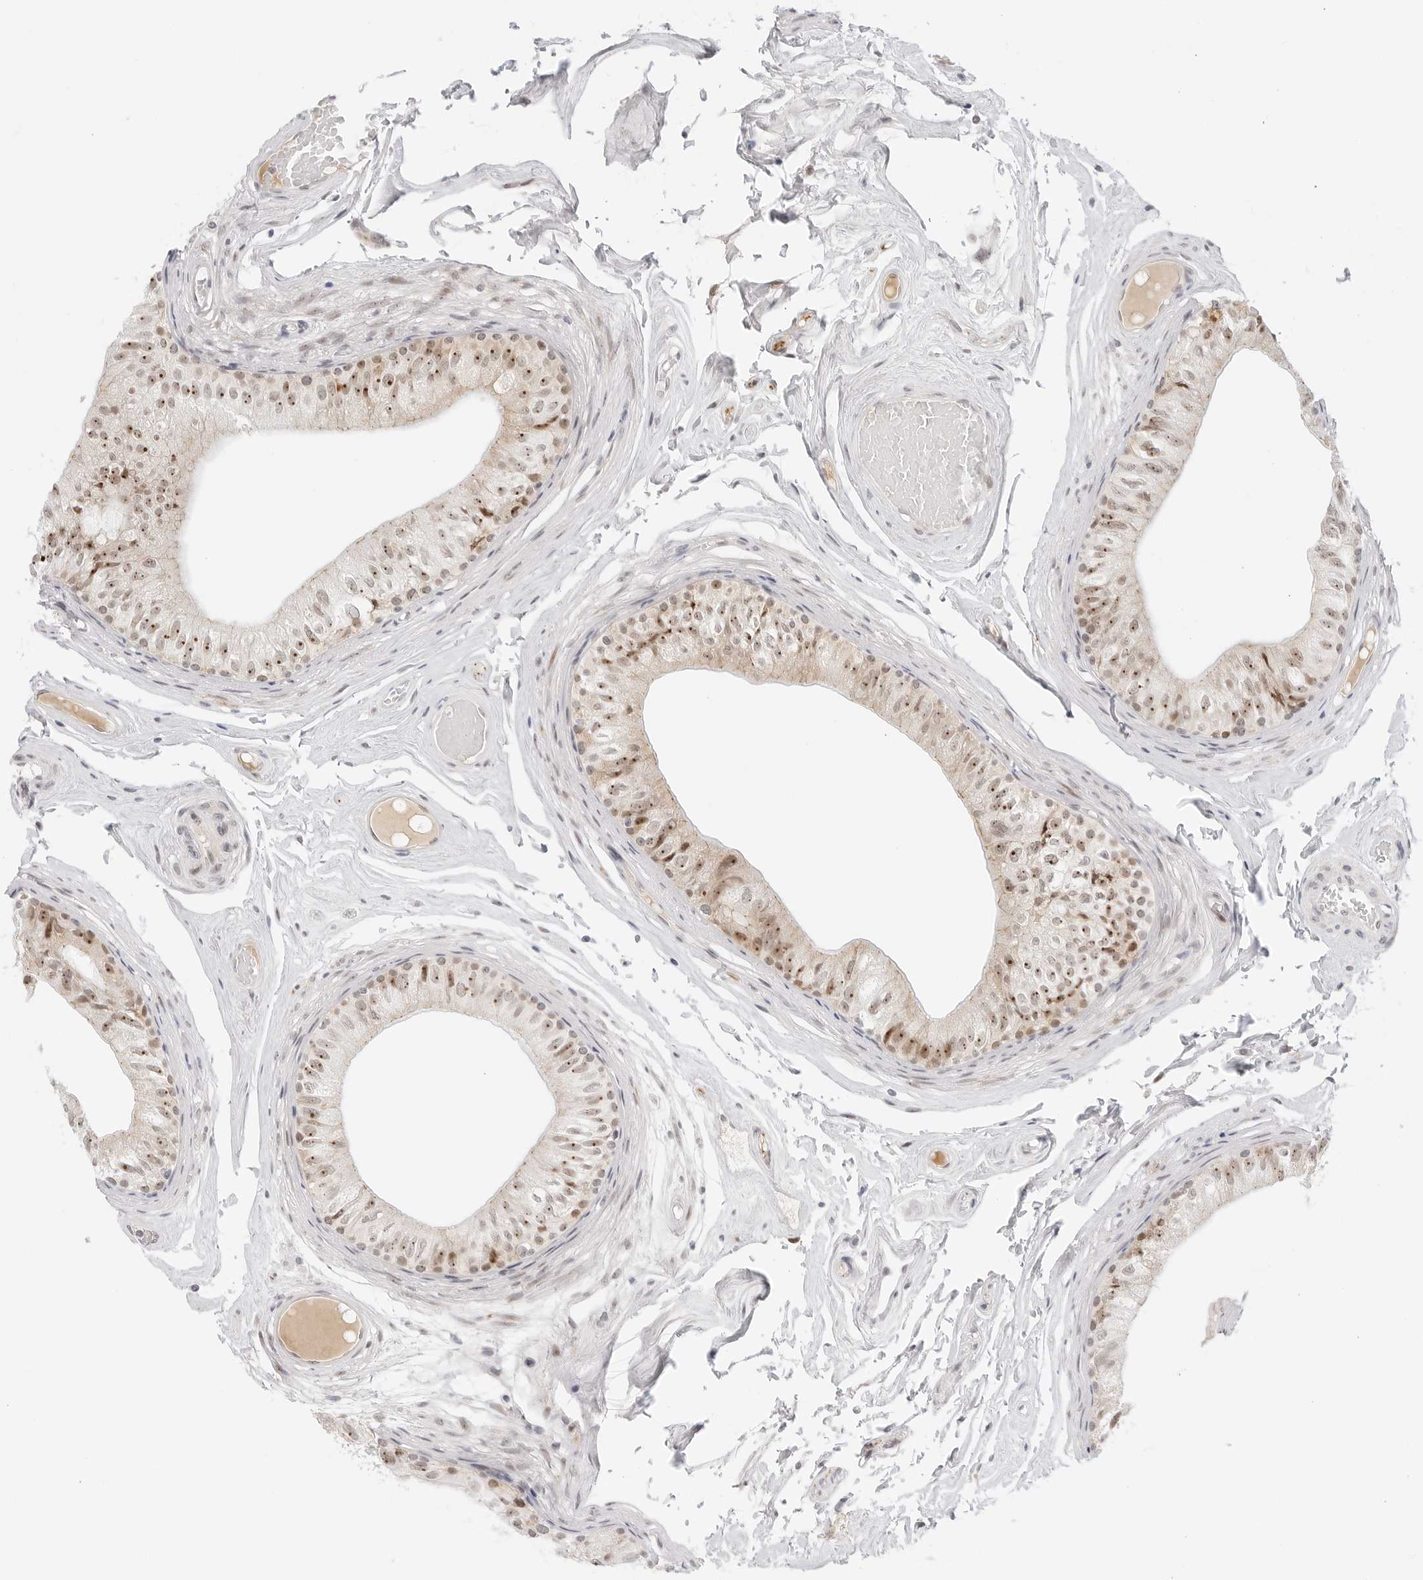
{"staining": {"intensity": "moderate", "quantity": "25%-75%", "location": "cytoplasmic/membranous,nuclear"}, "tissue": "epididymis", "cell_type": "Glandular cells", "image_type": "normal", "snomed": [{"axis": "morphology", "description": "Normal tissue, NOS"}, {"axis": "topography", "description": "Epididymis"}], "caption": "Immunohistochemical staining of benign human epididymis reveals 25%-75% levels of moderate cytoplasmic/membranous,nuclear protein staining in approximately 25%-75% of glandular cells.", "gene": "HIPK3", "patient": {"sex": "male", "age": 79}}